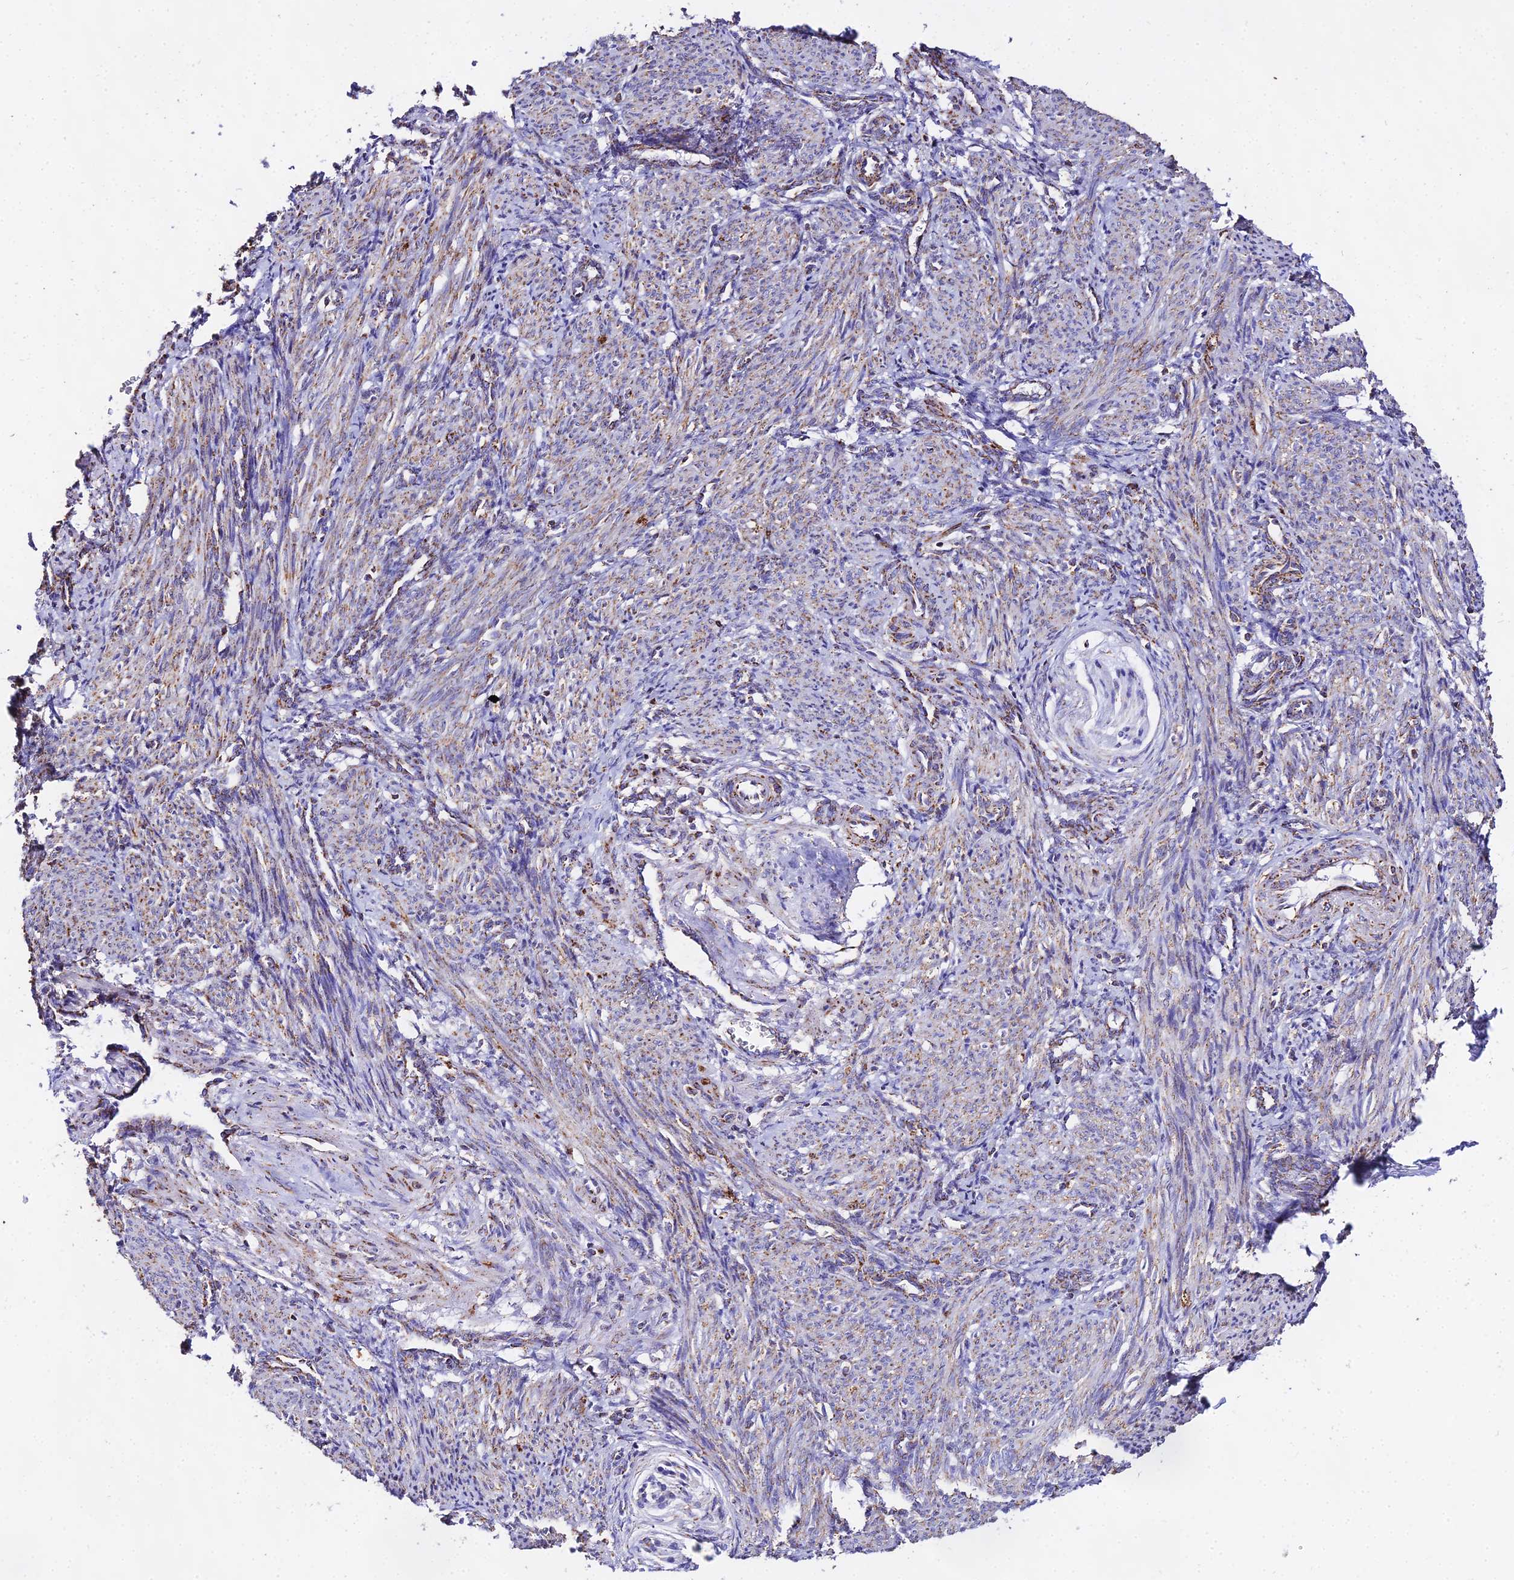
{"staining": {"intensity": "weak", "quantity": "25%-75%", "location": "cytoplasmic/membranous"}, "tissue": "smooth muscle", "cell_type": "Smooth muscle cells", "image_type": "normal", "snomed": [{"axis": "morphology", "description": "Normal tissue, NOS"}, {"axis": "topography", "description": "Endometrium"}], "caption": "Unremarkable smooth muscle was stained to show a protein in brown. There is low levels of weak cytoplasmic/membranous staining in approximately 25%-75% of smooth muscle cells.", "gene": "ATP5PD", "patient": {"sex": "female", "age": 33}}